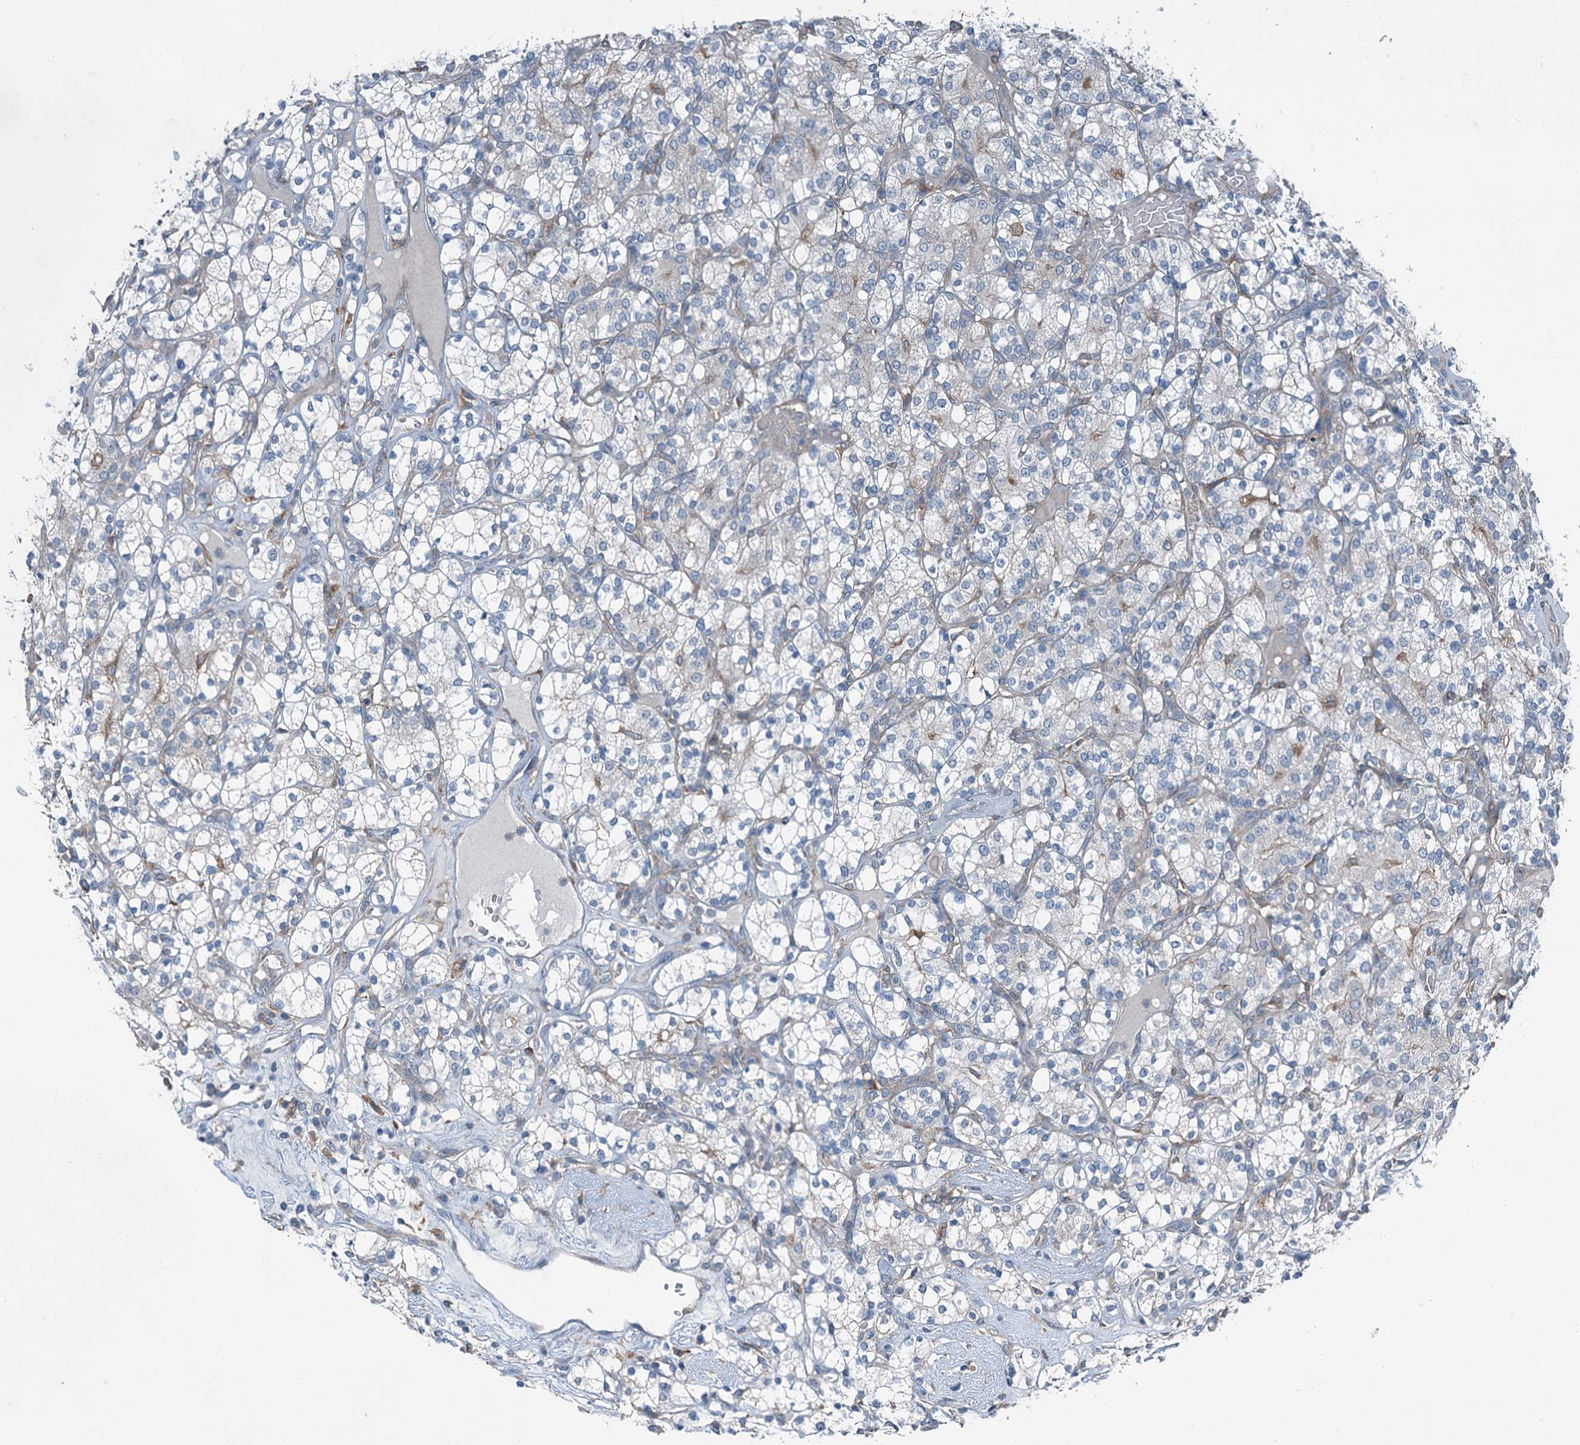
{"staining": {"intensity": "negative", "quantity": "none", "location": "none"}, "tissue": "renal cancer", "cell_type": "Tumor cells", "image_type": "cancer", "snomed": [{"axis": "morphology", "description": "Adenocarcinoma, NOS"}, {"axis": "topography", "description": "Kidney"}], "caption": "DAB immunohistochemical staining of renal adenocarcinoma exhibits no significant staining in tumor cells. (DAB (3,3'-diaminobenzidine) immunohistochemistry (IHC) visualized using brightfield microscopy, high magnification).", "gene": "AXL", "patient": {"sex": "male", "age": 77}}